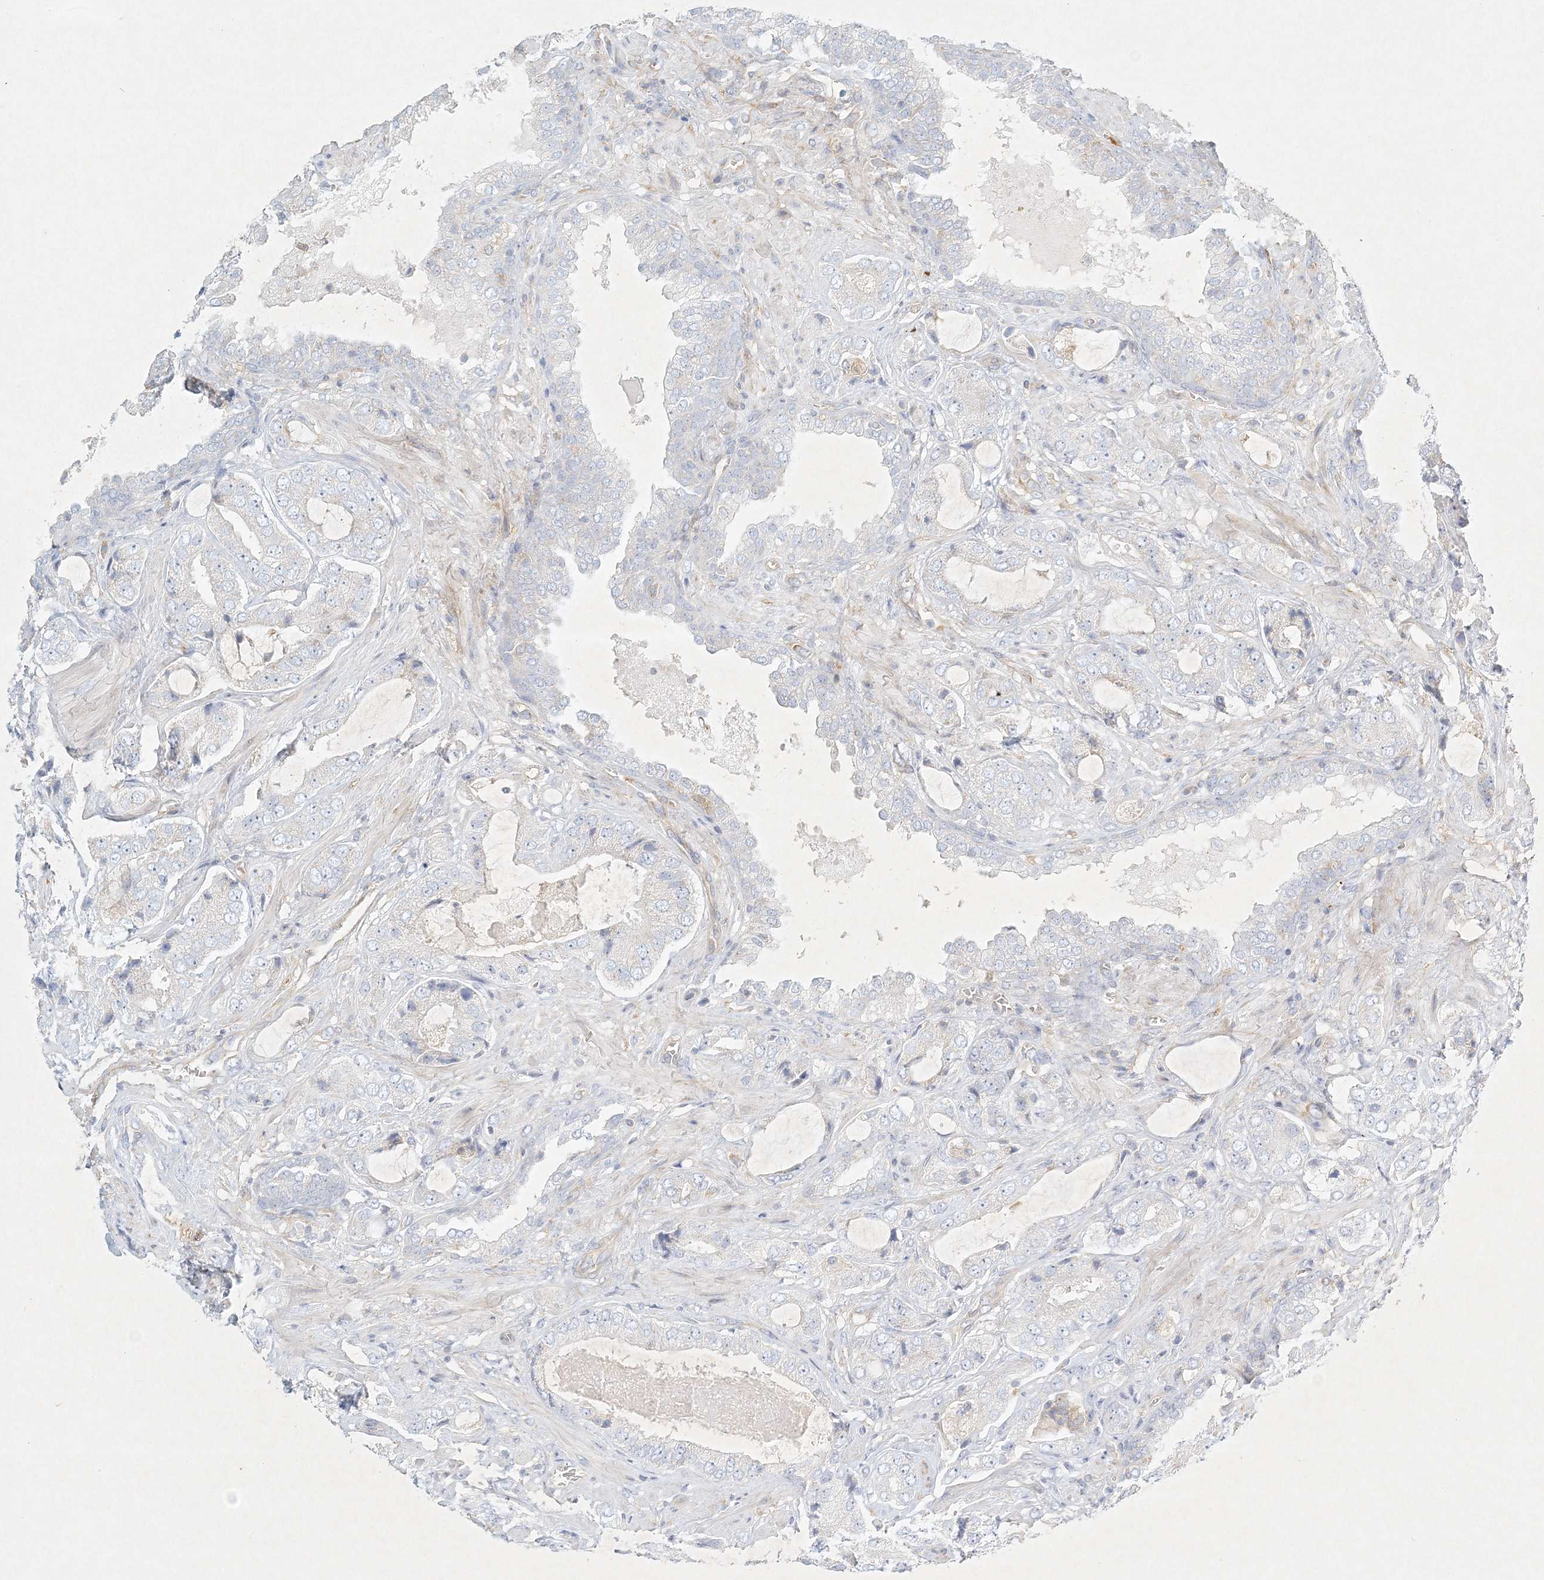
{"staining": {"intensity": "negative", "quantity": "none", "location": "none"}, "tissue": "prostate cancer", "cell_type": "Tumor cells", "image_type": "cancer", "snomed": [{"axis": "morphology", "description": "Normal tissue, NOS"}, {"axis": "morphology", "description": "Adenocarcinoma, High grade"}, {"axis": "topography", "description": "Prostate"}, {"axis": "topography", "description": "Peripheral nerve tissue"}], "caption": "High magnification brightfield microscopy of prostate cancer stained with DAB (3,3'-diaminobenzidine) (brown) and counterstained with hematoxylin (blue): tumor cells show no significant expression.", "gene": "STK11IP", "patient": {"sex": "male", "age": 59}}